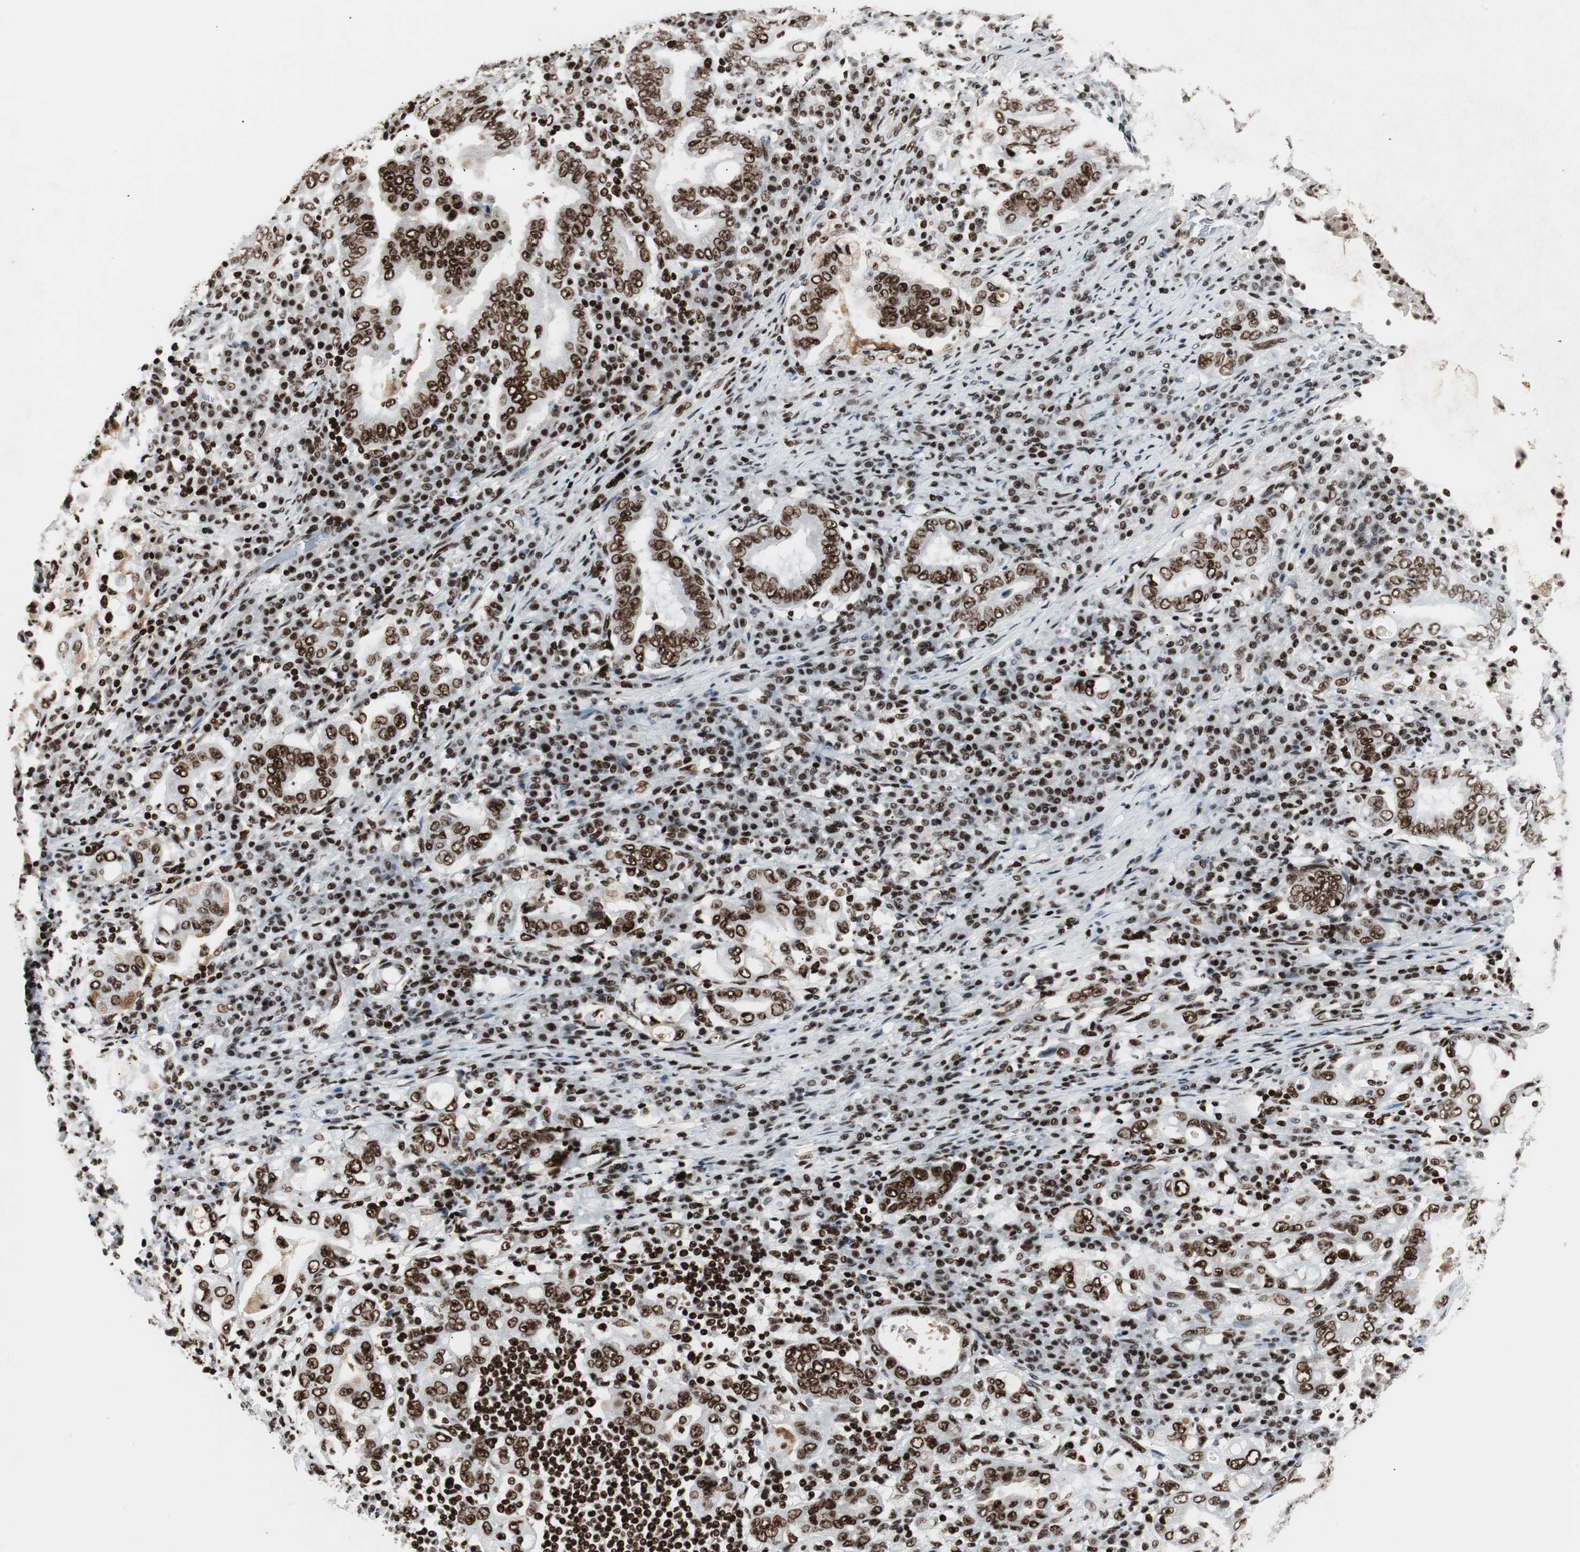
{"staining": {"intensity": "strong", "quantity": ">75%", "location": "nuclear"}, "tissue": "stomach cancer", "cell_type": "Tumor cells", "image_type": "cancer", "snomed": [{"axis": "morphology", "description": "Normal tissue, NOS"}, {"axis": "morphology", "description": "Adenocarcinoma, NOS"}, {"axis": "topography", "description": "Esophagus"}, {"axis": "topography", "description": "Stomach, upper"}, {"axis": "topography", "description": "Peripheral nerve tissue"}], "caption": "Protein expression analysis of human stomach adenocarcinoma reveals strong nuclear staining in about >75% of tumor cells.", "gene": "MTA2", "patient": {"sex": "male", "age": 62}}